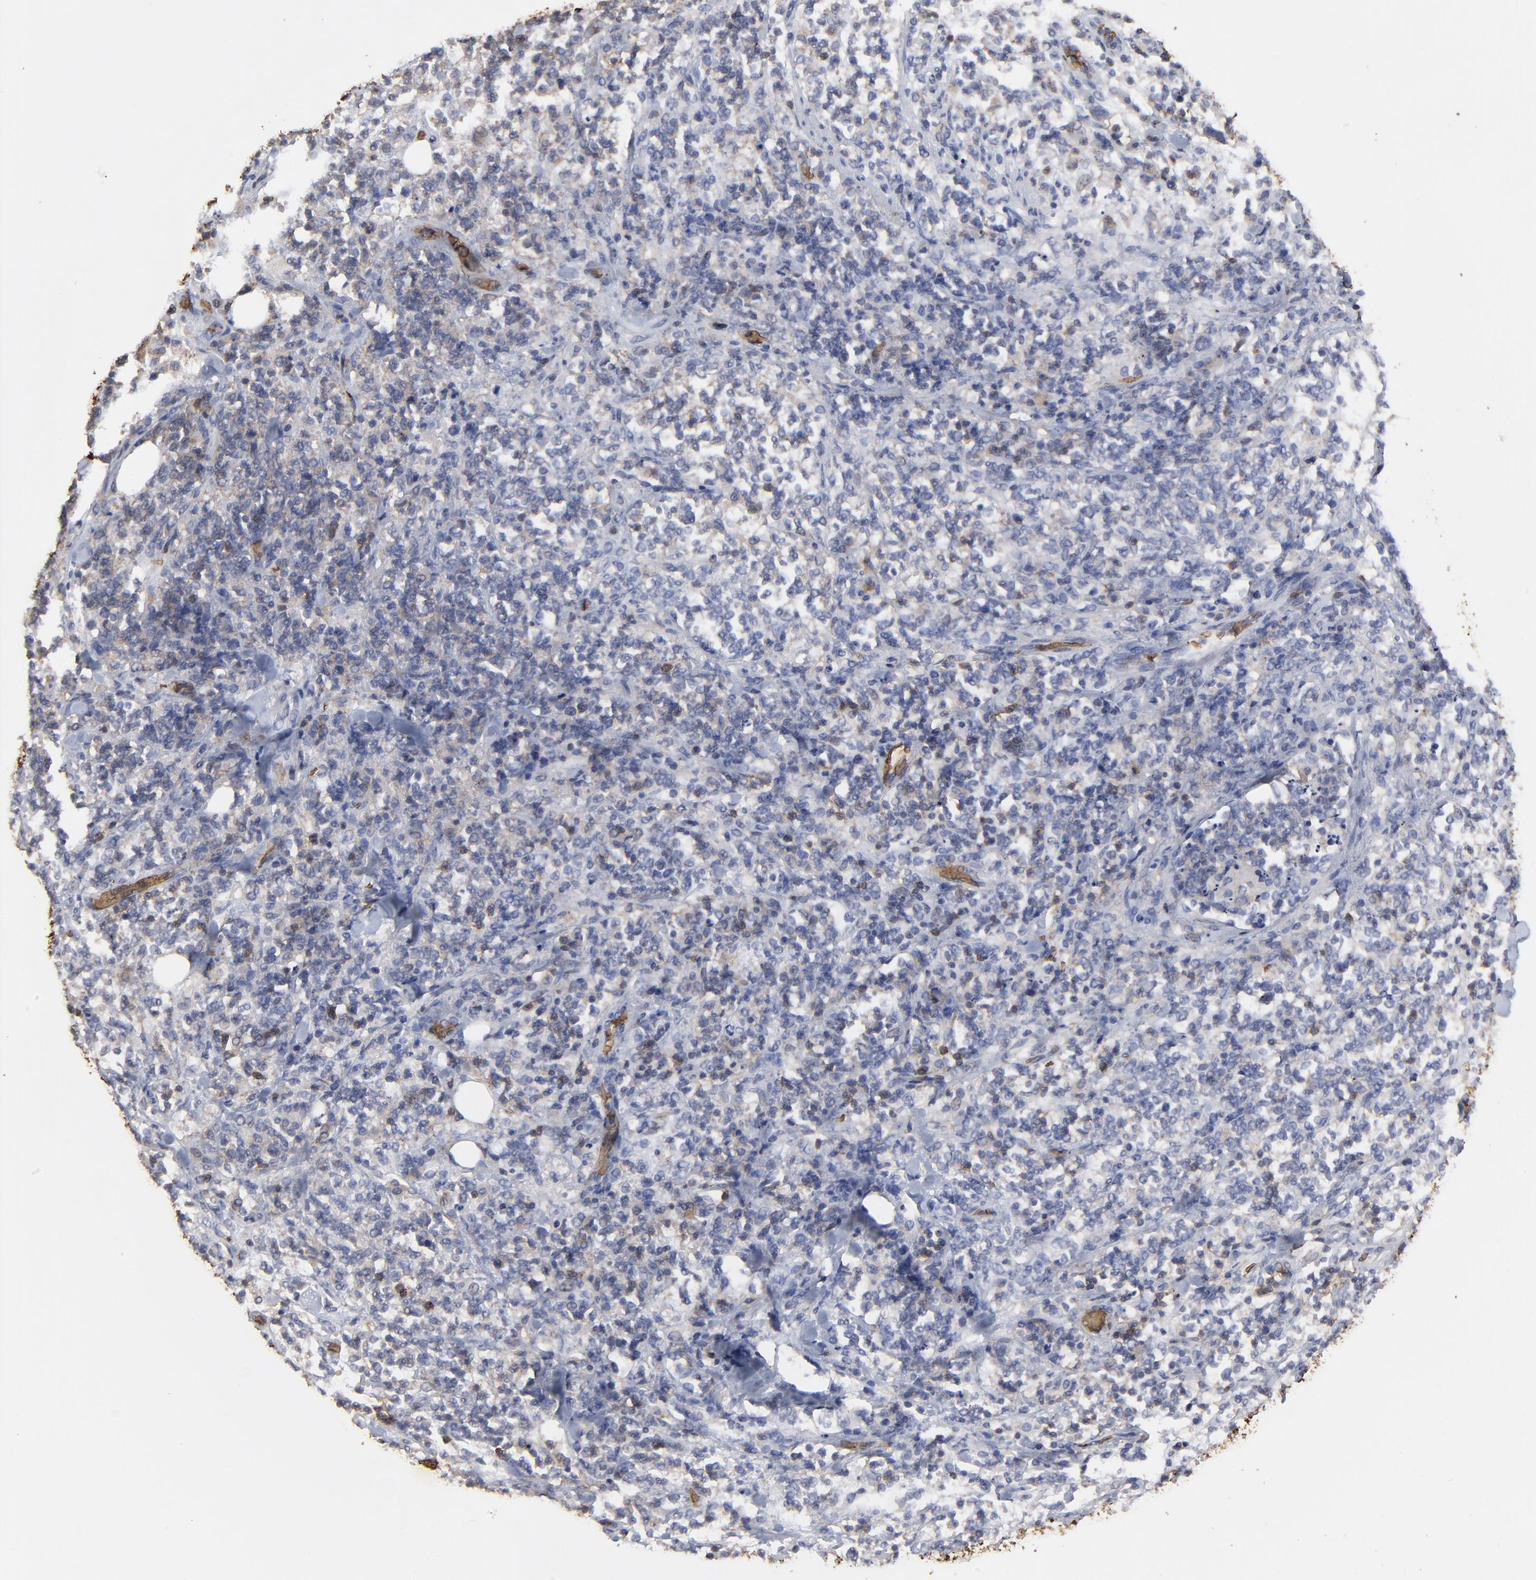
{"staining": {"intensity": "weak", "quantity": "<25%", "location": "cytoplasmic/membranous"}, "tissue": "lymphoma", "cell_type": "Tumor cells", "image_type": "cancer", "snomed": [{"axis": "morphology", "description": "Malignant lymphoma, non-Hodgkin's type, High grade"}, {"axis": "topography", "description": "Soft tissue"}], "caption": "A micrograph of human malignant lymphoma, non-Hodgkin's type (high-grade) is negative for staining in tumor cells.", "gene": "PAG1", "patient": {"sex": "male", "age": 18}}